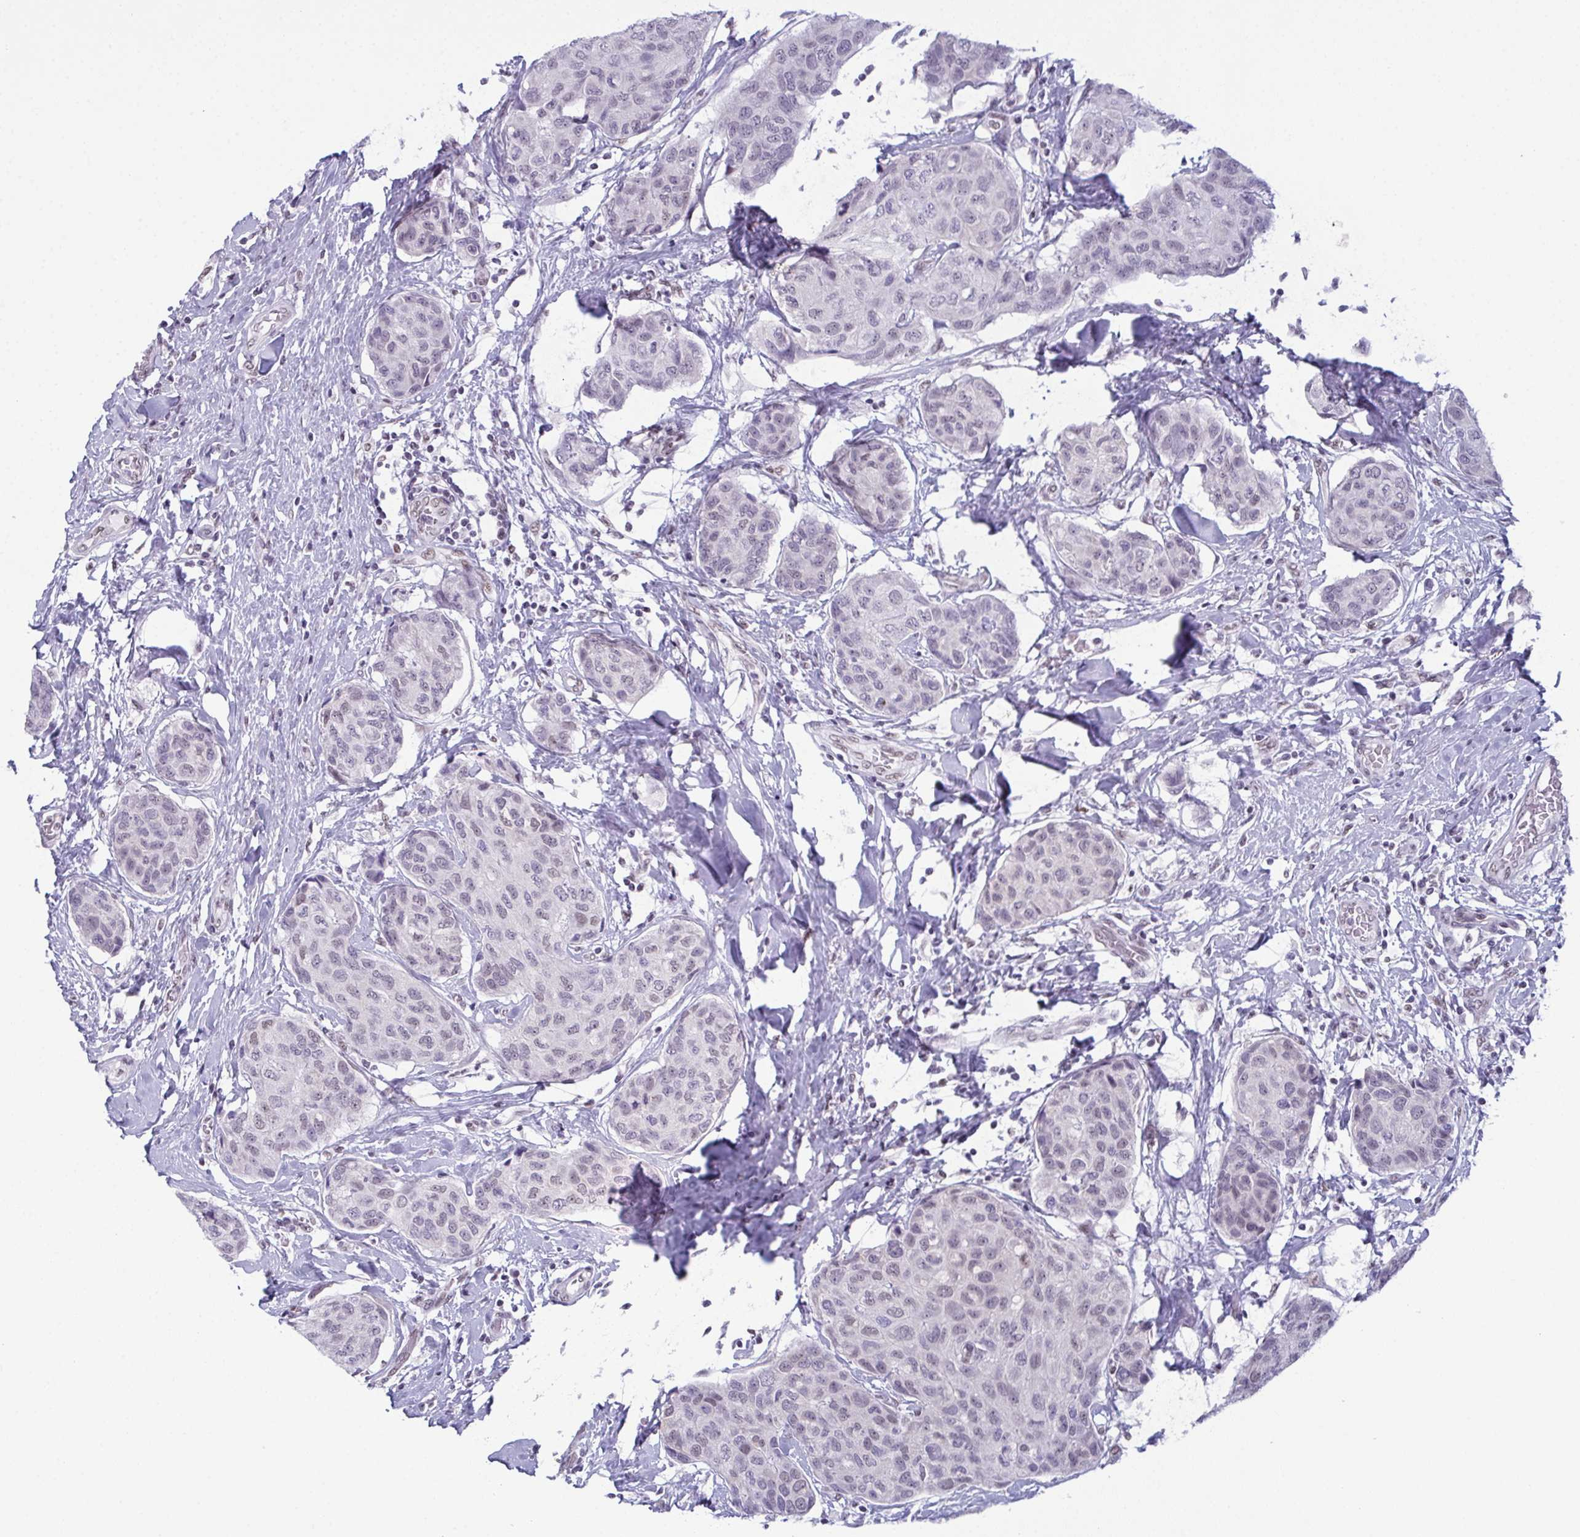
{"staining": {"intensity": "negative", "quantity": "none", "location": "none"}, "tissue": "breast cancer", "cell_type": "Tumor cells", "image_type": "cancer", "snomed": [{"axis": "morphology", "description": "Duct carcinoma"}, {"axis": "topography", "description": "Breast"}], "caption": "There is no significant staining in tumor cells of intraductal carcinoma (breast).", "gene": "RBM7", "patient": {"sex": "female", "age": 80}}